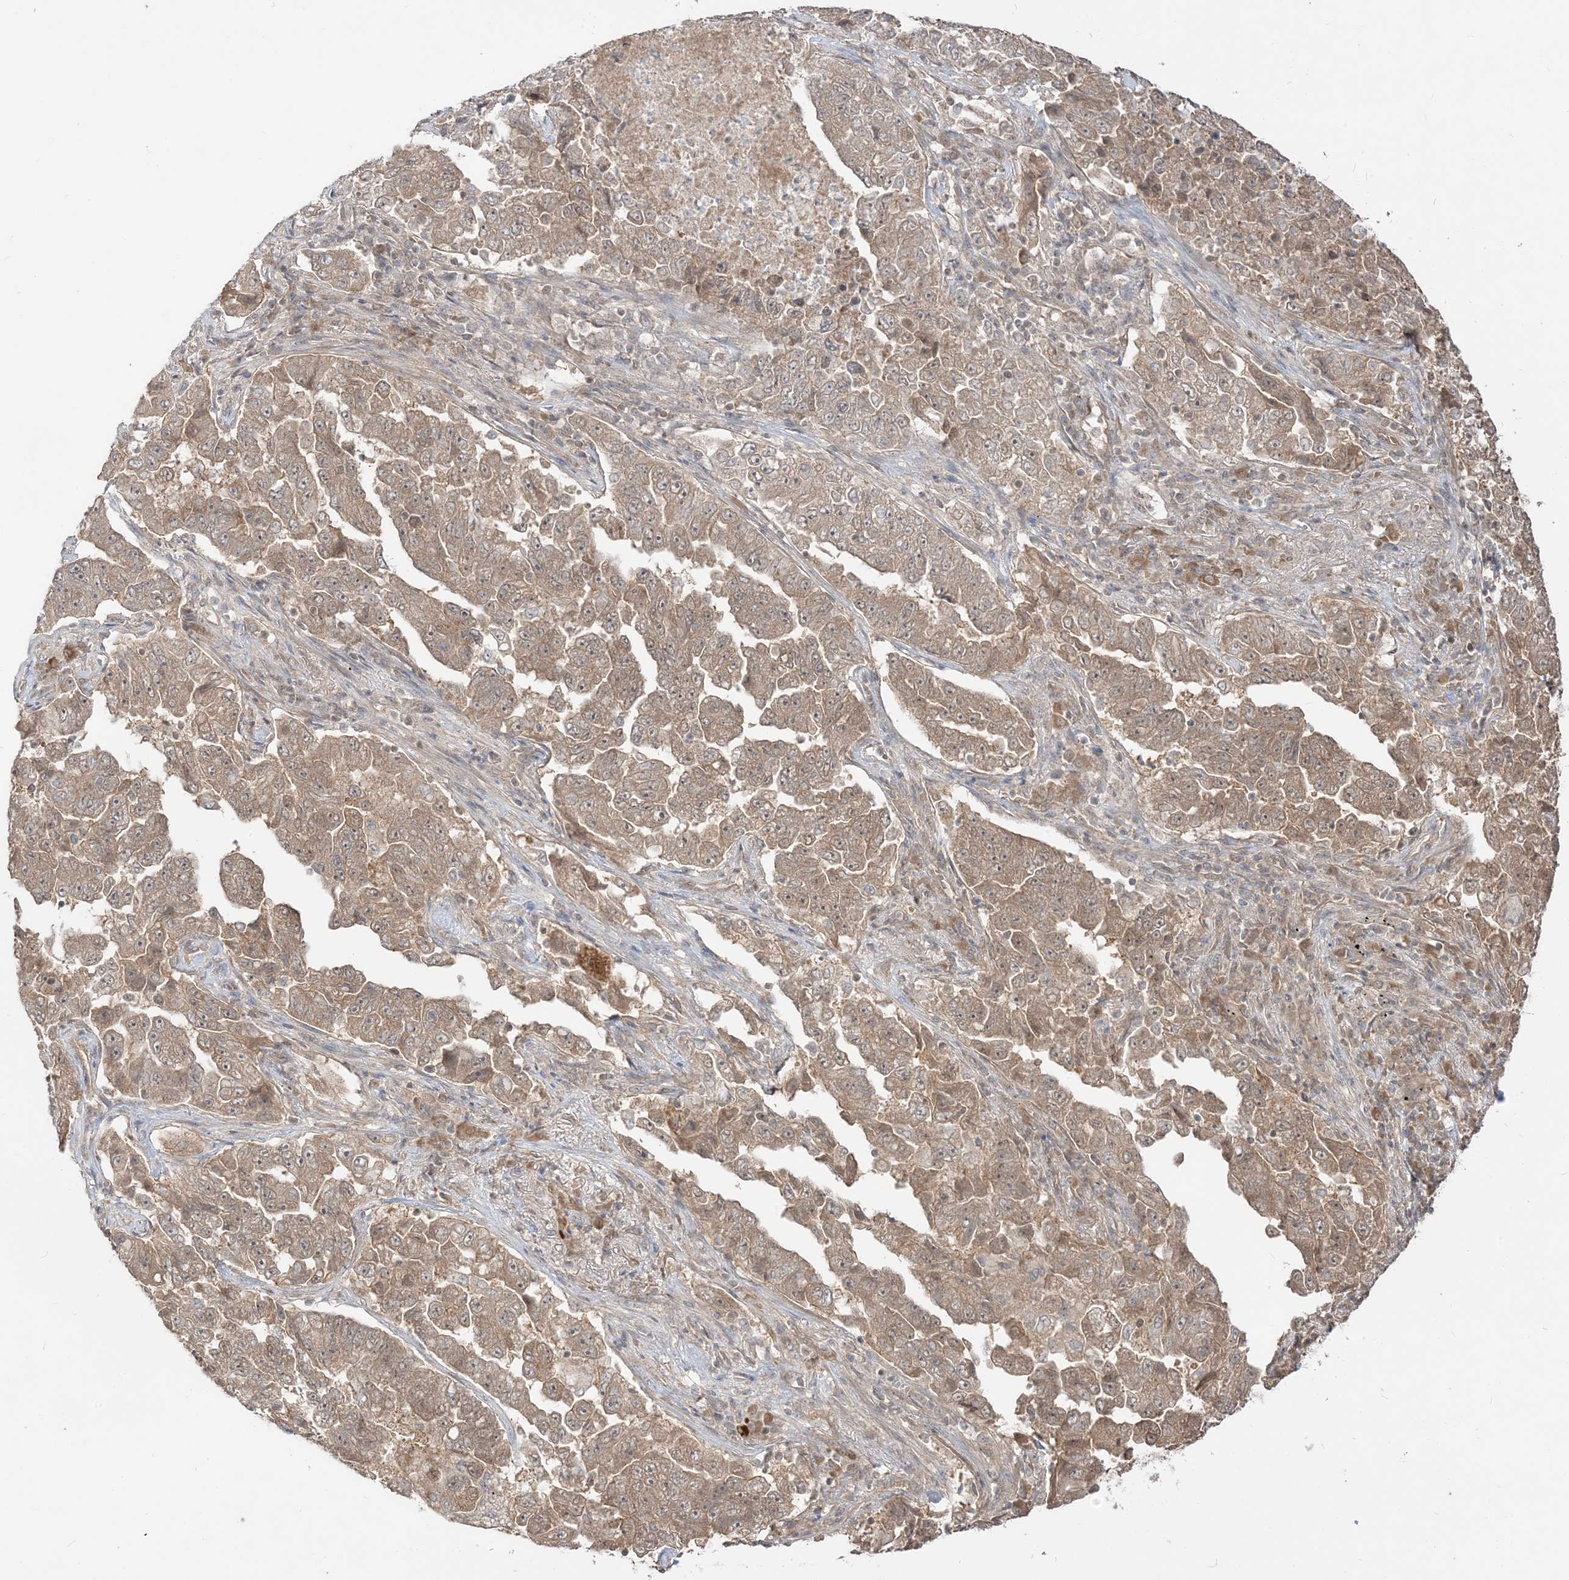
{"staining": {"intensity": "weak", "quantity": ">75%", "location": "cytoplasmic/membranous,nuclear"}, "tissue": "lung cancer", "cell_type": "Tumor cells", "image_type": "cancer", "snomed": [{"axis": "morphology", "description": "Adenocarcinoma, NOS"}, {"axis": "topography", "description": "Lung"}], "caption": "Approximately >75% of tumor cells in human lung adenocarcinoma exhibit weak cytoplasmic/membranous and nuclear protein staining as visualized by brown immunohistochemical staining.", "gene": "TBCC", "patient": {"sex": "female", "age": 51}}